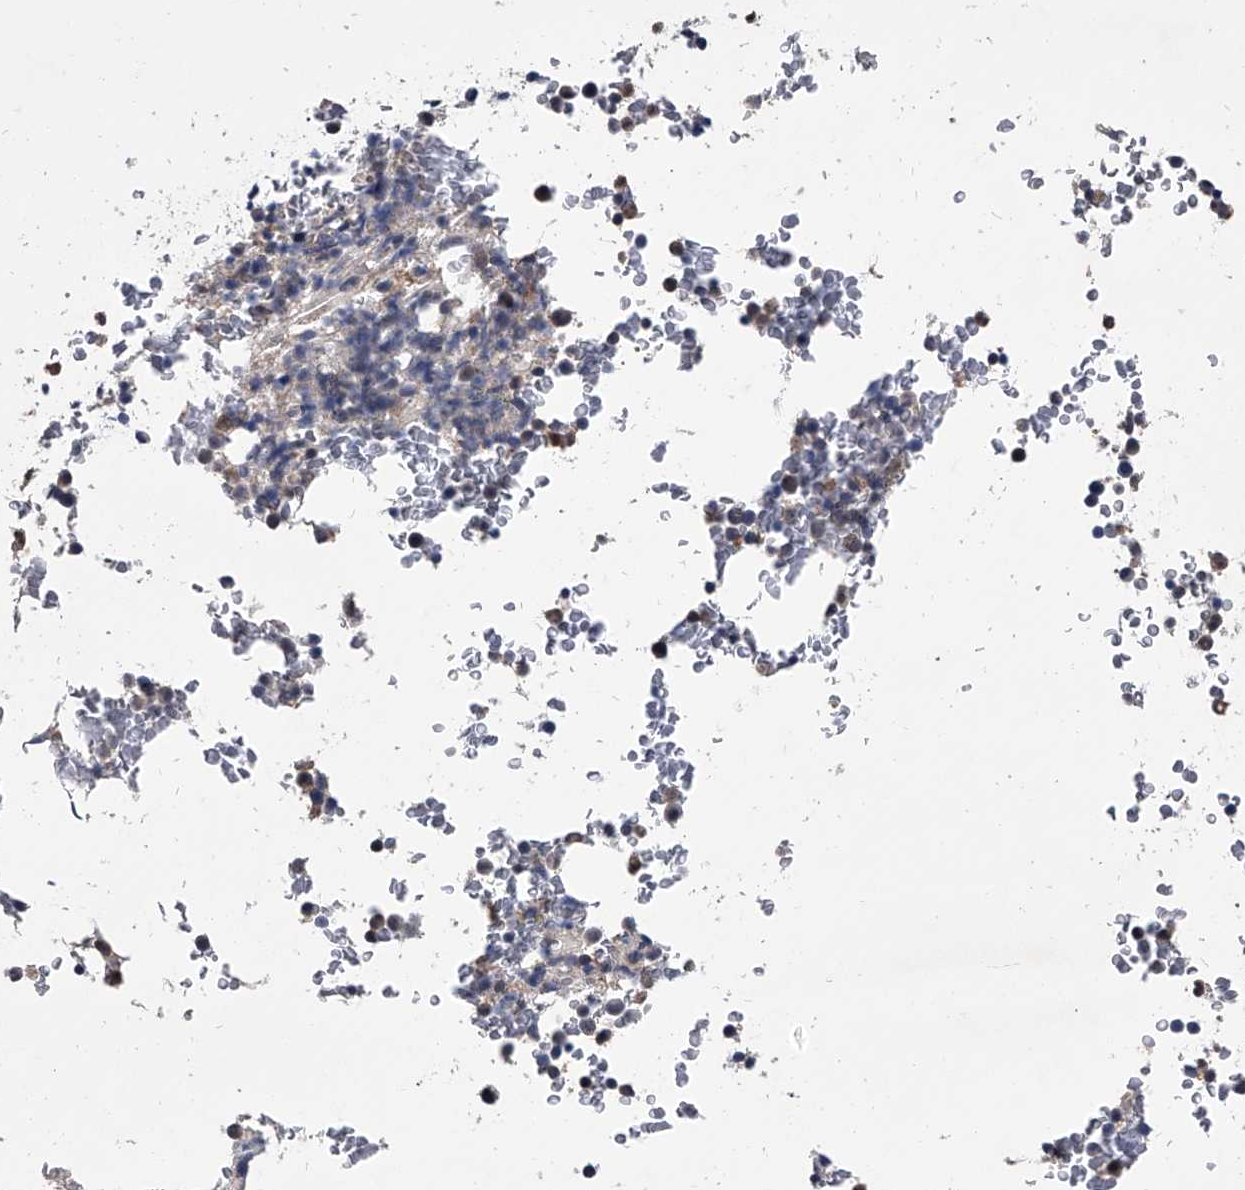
{"staining": {"intensity": "moderate", "quantity": "<25%", "location": "cytoplasmic/membranous"}, "tissue": "bone marrow", "cell_type": "Hematopoietic cells", "image_type": "normal", "snomed": [{"axis": "morphology", "description": "Normal tissue, NOS"}, {"axis": "topography", "description": "Bone marrow"}], "caption": "The photomicrograph shows a brown stain indicating the presence of a protein in the cytoplasmic/membranous of hematopoietic cells in bone marrow. The protein is shown in brown color, while the nuclei are stained blue.", "gene": "MAP4K3", "patient": {"sex": "male", "age": 58}}